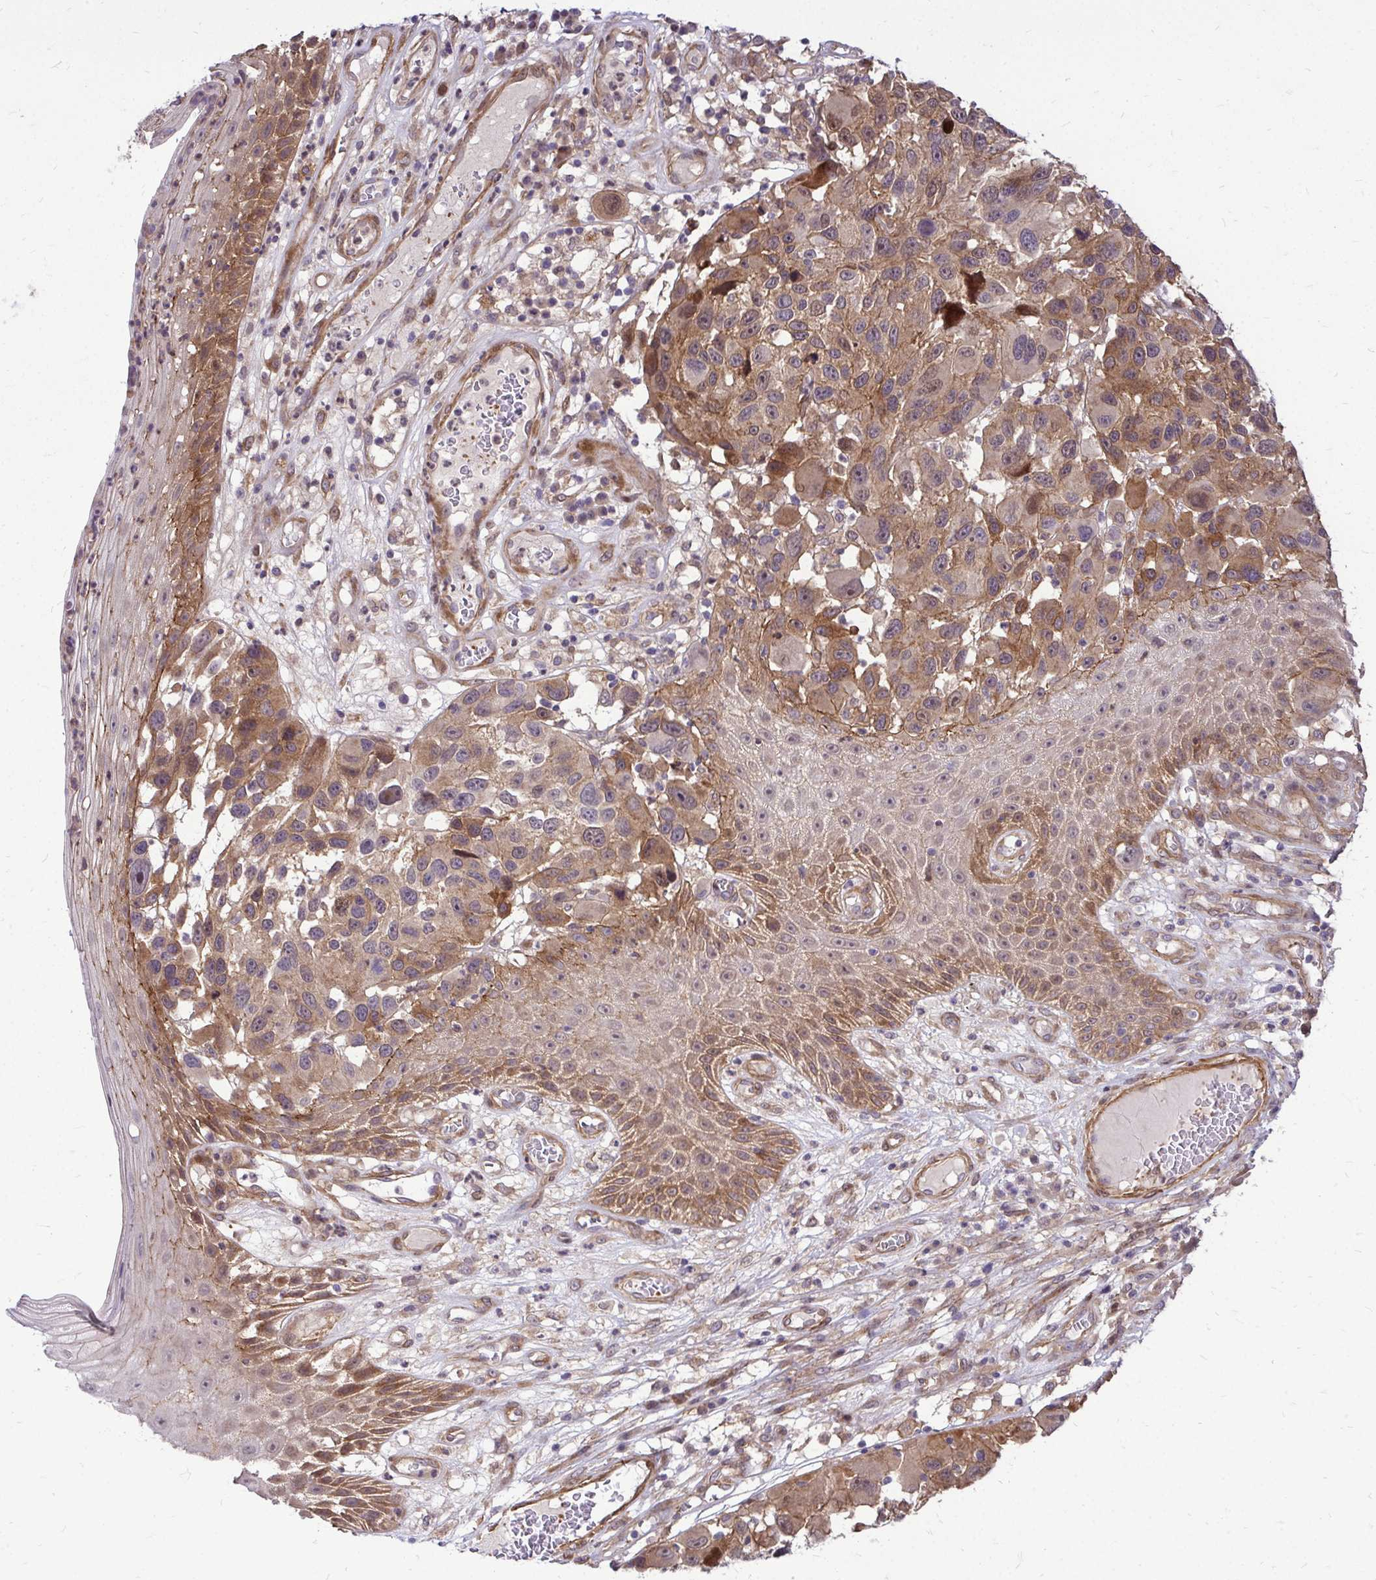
{"staining": {"intensity": "moderate", "quantity": ">75%", "location": "cytoplasmic/membranous"}, "tissue": "melanoma", "cell_type": "Tumor cells", "image_type": "cancer", "snomed": [{"axis": "morphology", "description": "Malignant melanoma, NOS"}, {"axis": "topography", "description": "Skin"}], "caption": "A brown stain shows moderate cytoplasmic/membranous staining of a protein in melanoma tumor cells.", "gene": "TRIP6", "patient": {"sex": "male", "age": 53}}